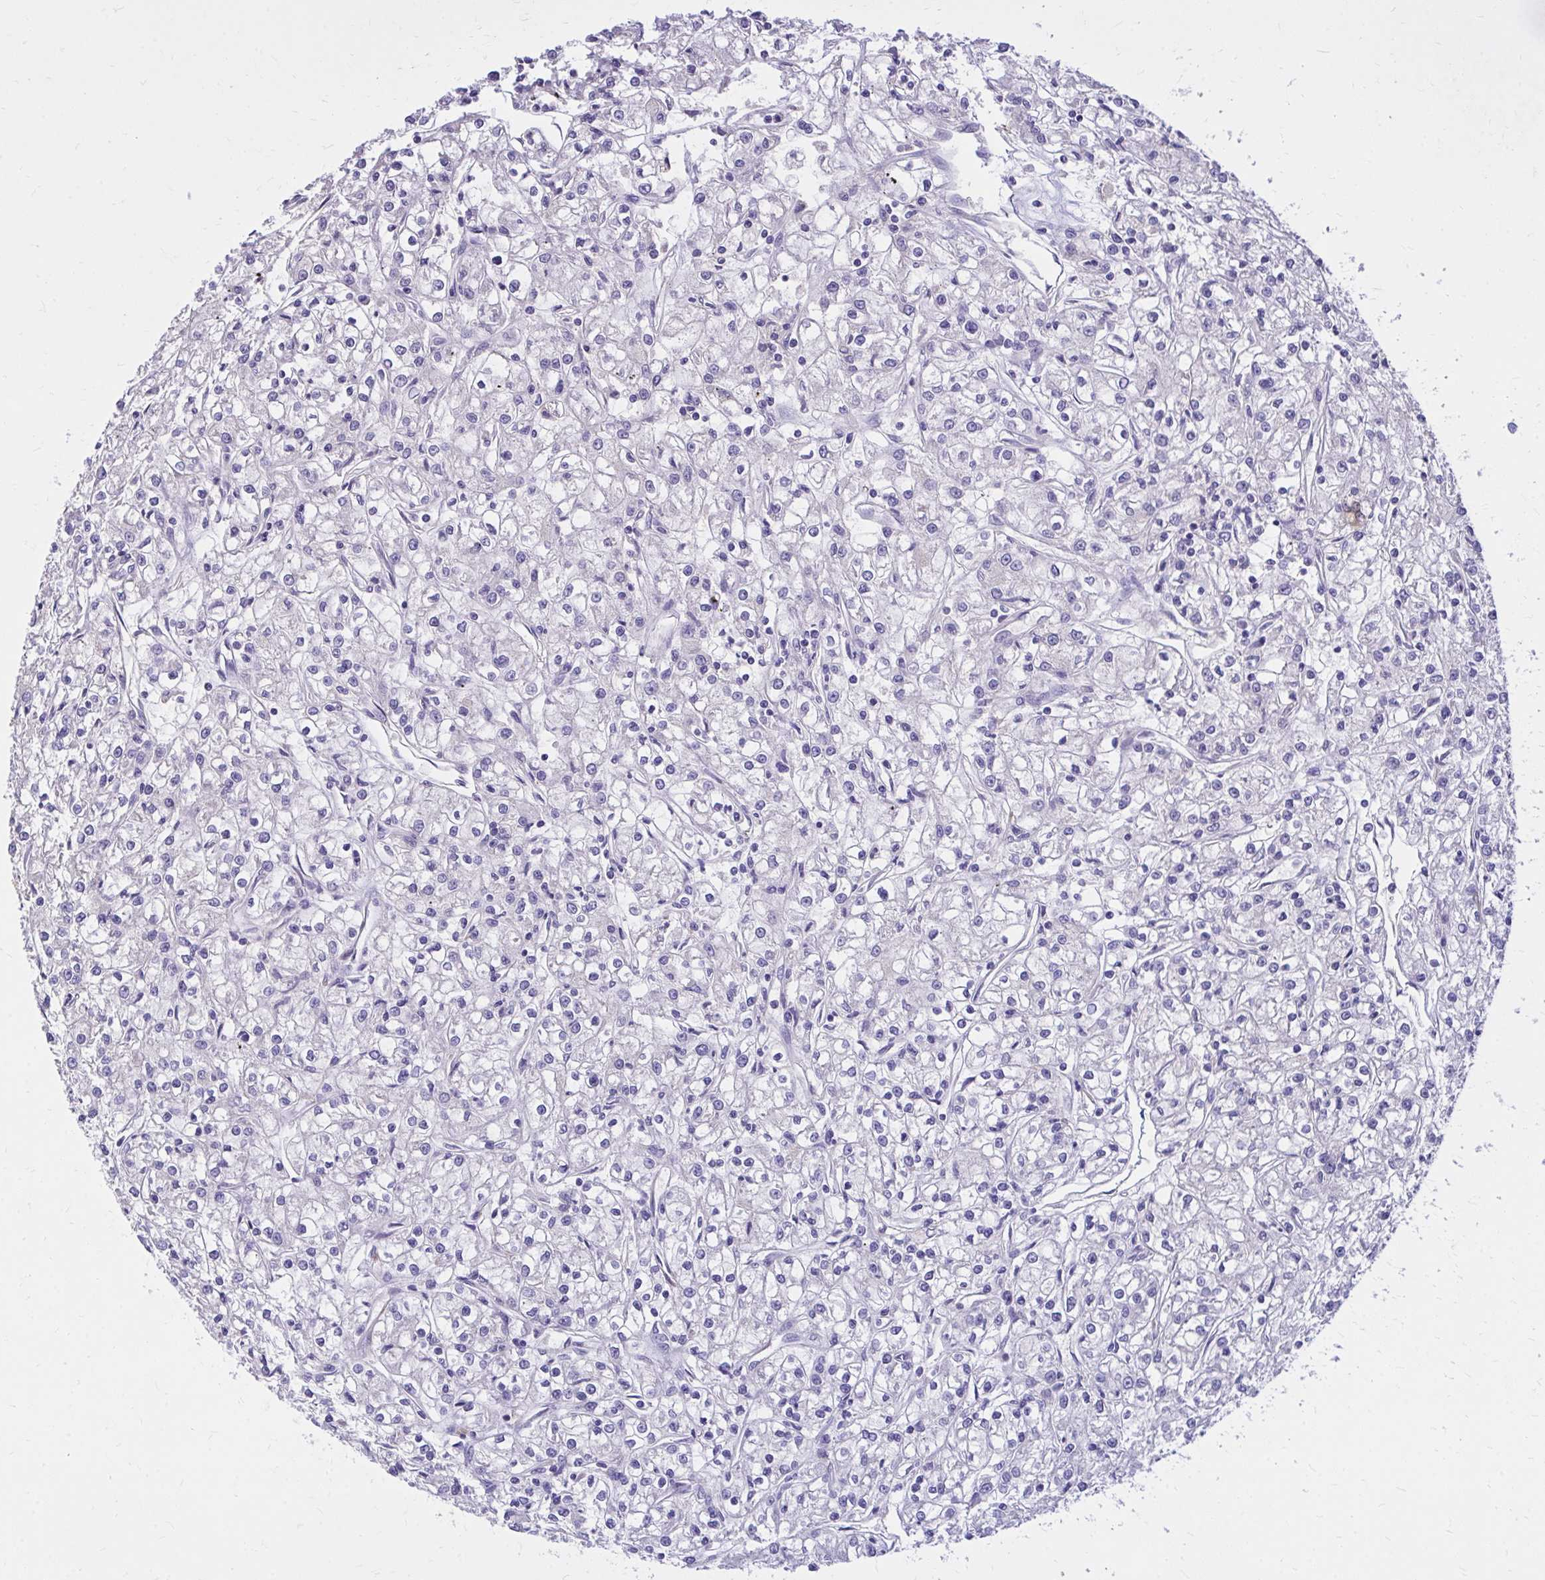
{"staining": {"intensity": "negative", "quantity": "none", "location": "none"}, "tissue": "renal cancer", "cell_type": "Tumor cells", "image_type": "cancer", "snomed": [{"axis": "morphology", "description": "Adenocarcinoma, NOS"}, {"axis": "topography", "description": "Kidney"}], "caption": "Image shows no protein positivity in tumor cells of adenocarcinoma (renal) tissue.", "gene": "EPB41L1", "patient": {"sex": "female", "age": 59}}